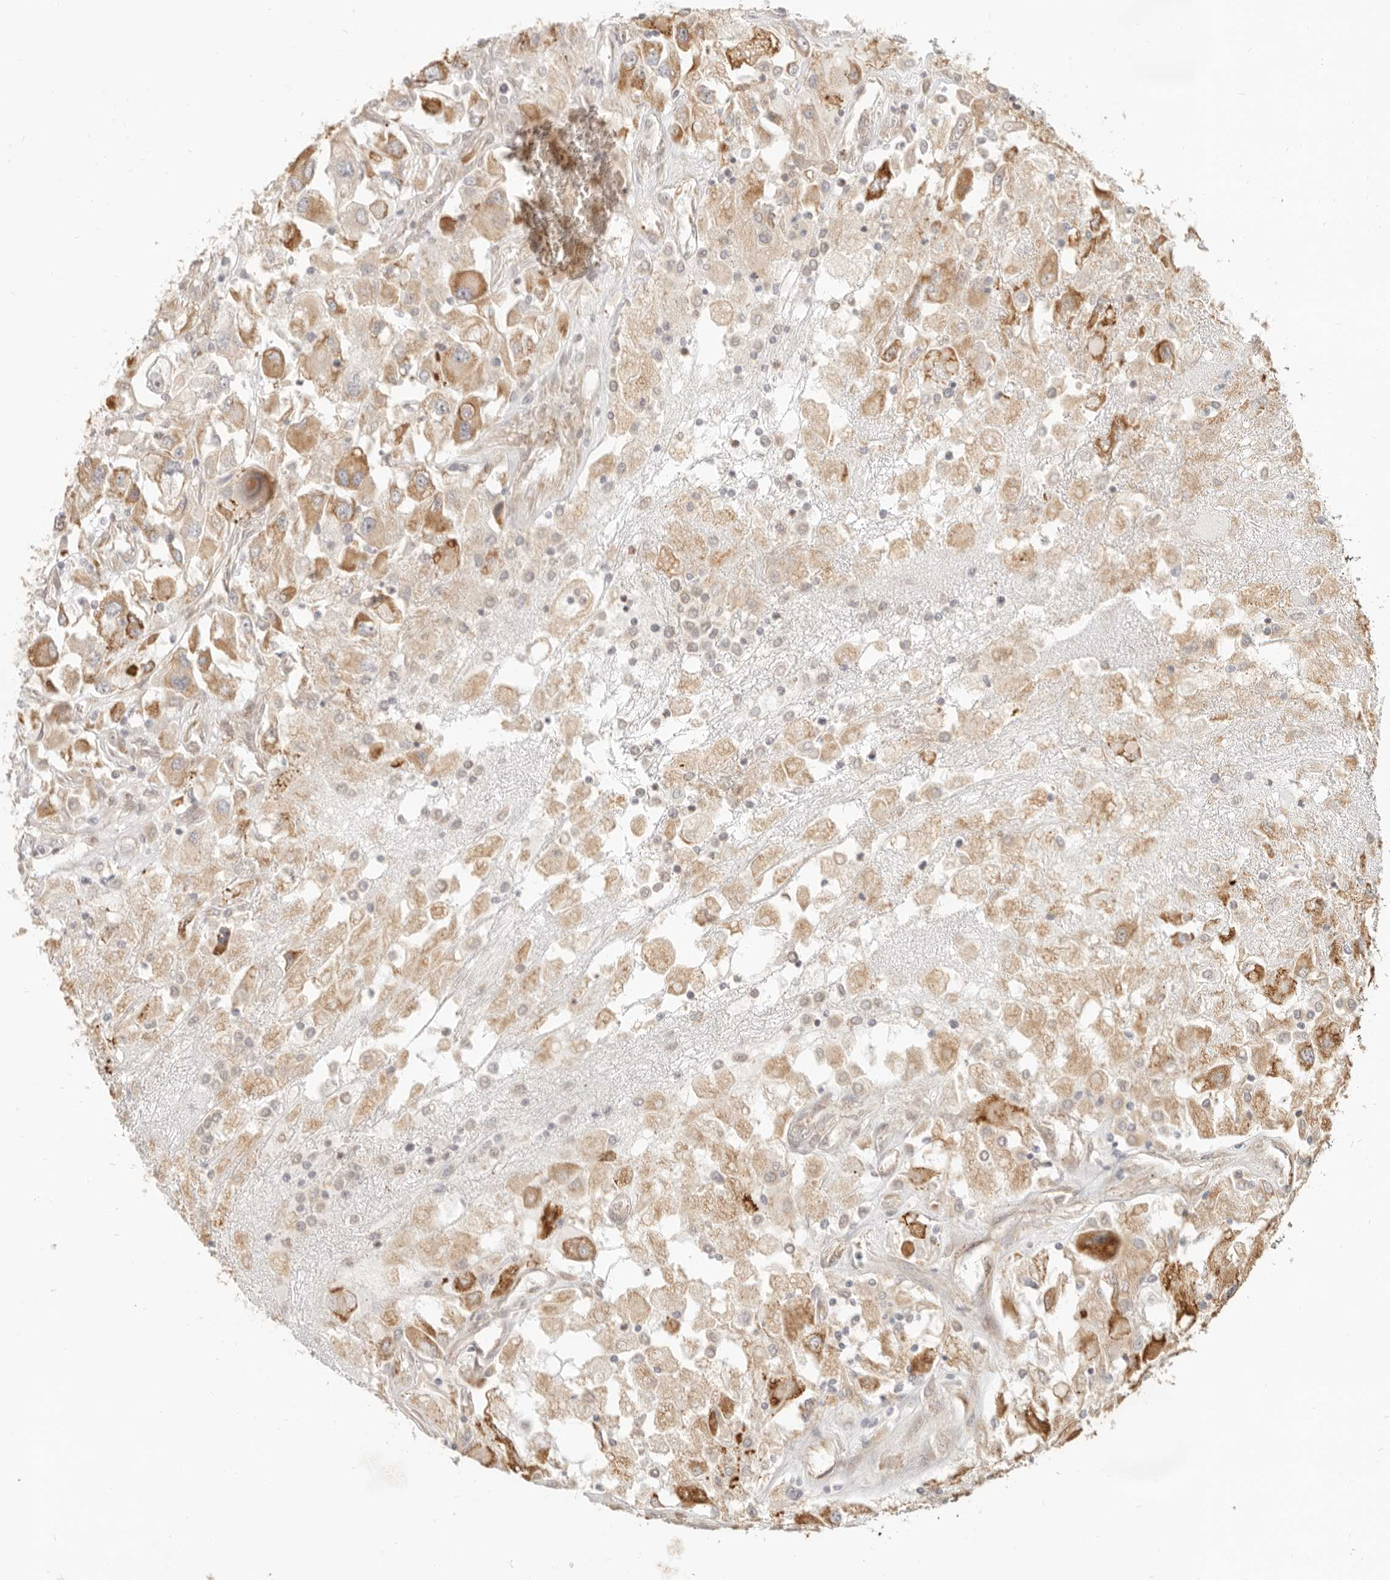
{"staining": {"intensity": "moderate", "quantity": ">75%", "location": "cytoplasmic/membranous"}, "tissue": "renal cancer", "cell_type": "Tumor cells", "image_type": "cancer", "snomed": [{"axis": "morphology", "description": "Adenocarcinoma, NOS"}, {"axis": "topography", "description": "Kidney"}], "caption": "This is a micrograph of immunohistochemistry staining of adenocarcinoma (renal), which shows moderate expression in the cytoplasmic/membranous of tumor cells.", "gene": "TUFT1", "patient": {"sex": "female", "age": 52}}